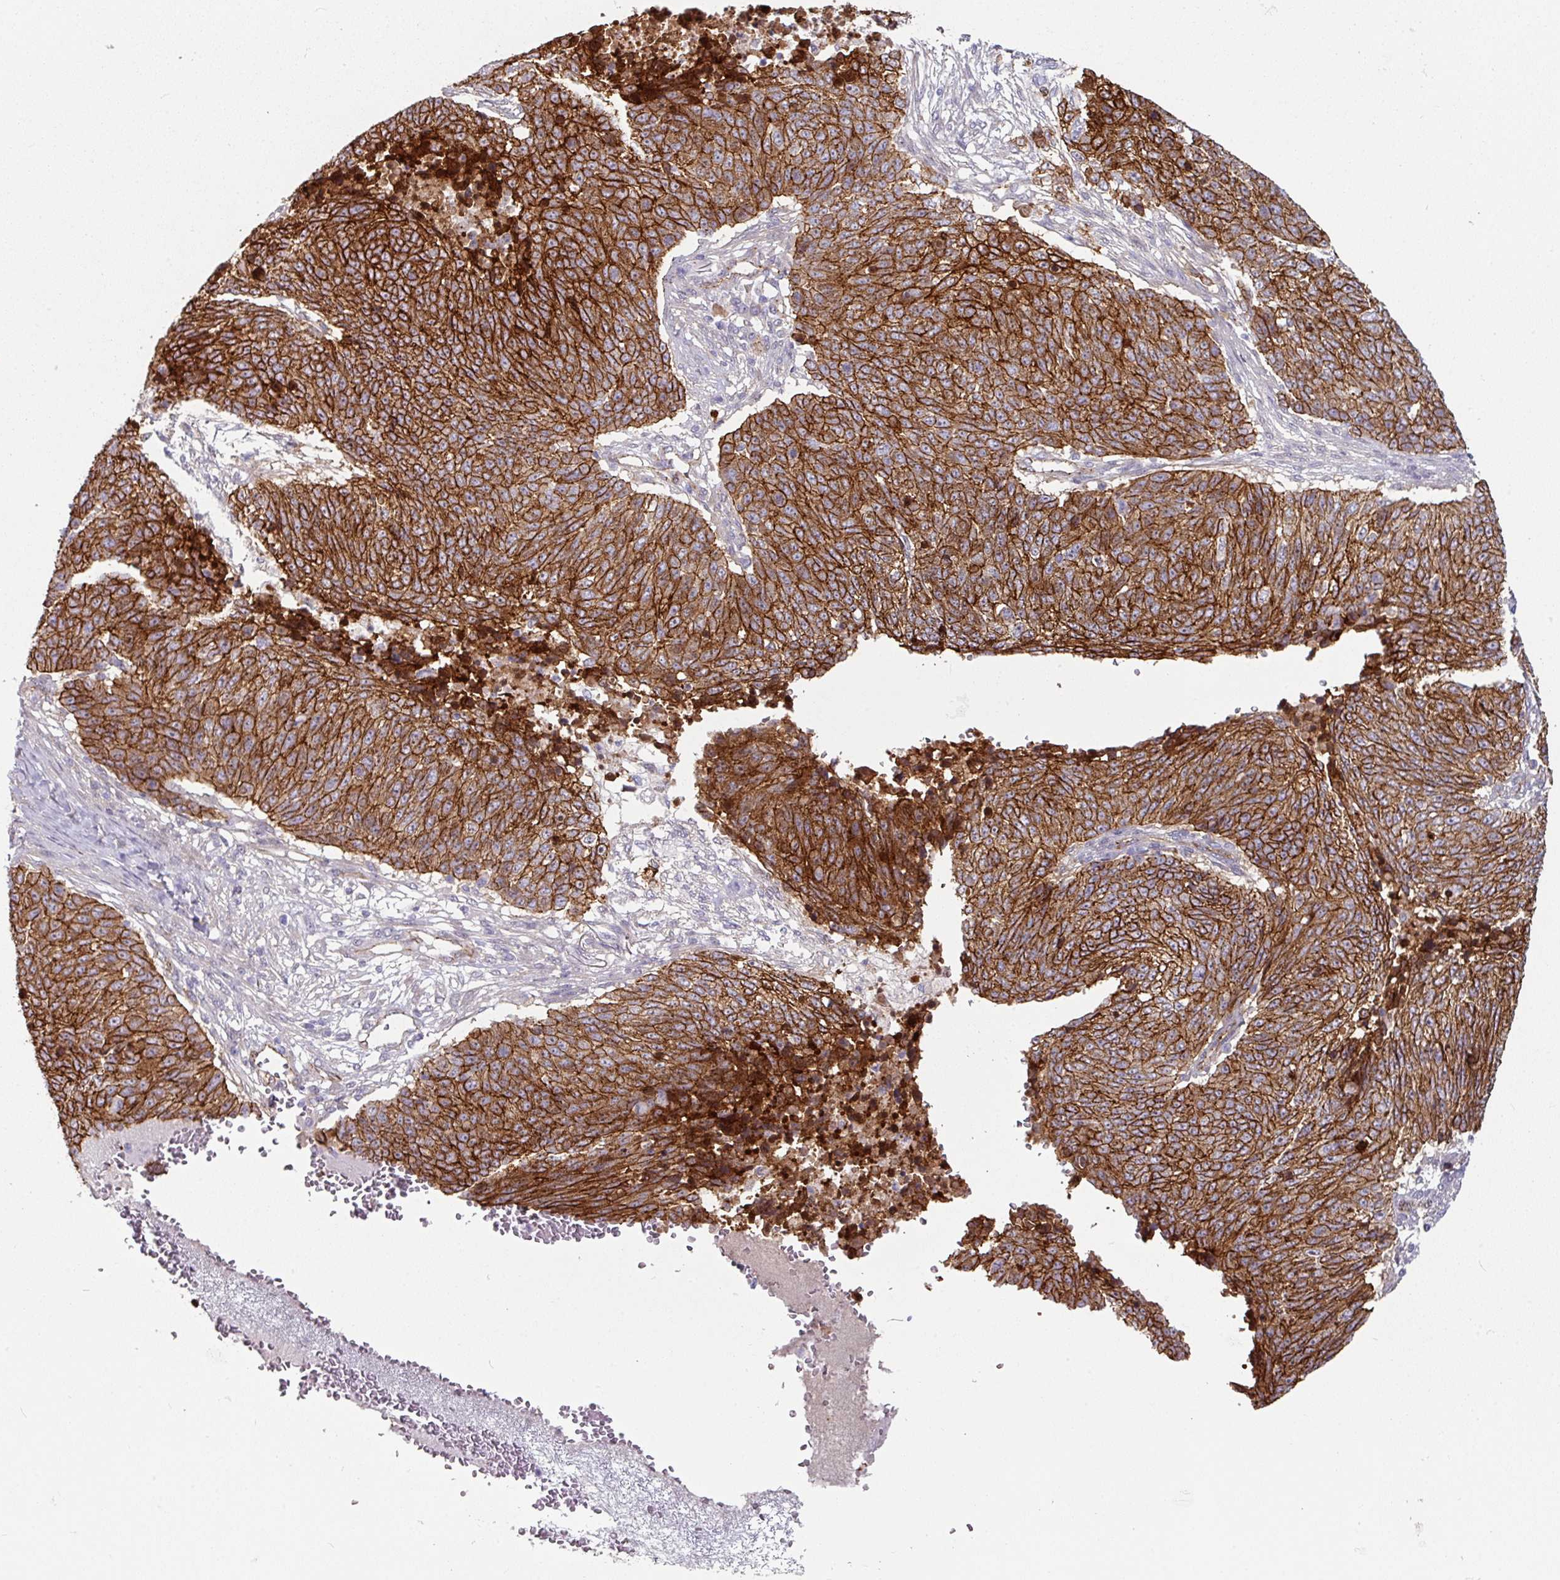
{"staining": {"intensity": "strong", "quantity": ">75%", "location": "cytoplasmic/membranous"}, "tissue": "lung cancer", "cell_type": "Tumor cells", "image_type": "cancer", "snomed": [{"axis": "morphology", "description": "Normal tissue, NOS"}, {"axis": "morphology", "description": "Squamous cell carcinoma, NOS"}, {"axis": "topography", "description": "Lymph node"}, {"axis": "topography", "description": "Lung"}], "caption": "DAB immunohistochemical staining of lung cancer displays strong cytoplasmic/membranous protein expression in approximately >75% of tumor cells.", "gene": "JUP", "patient": {"sex": "male", "age": 66}}